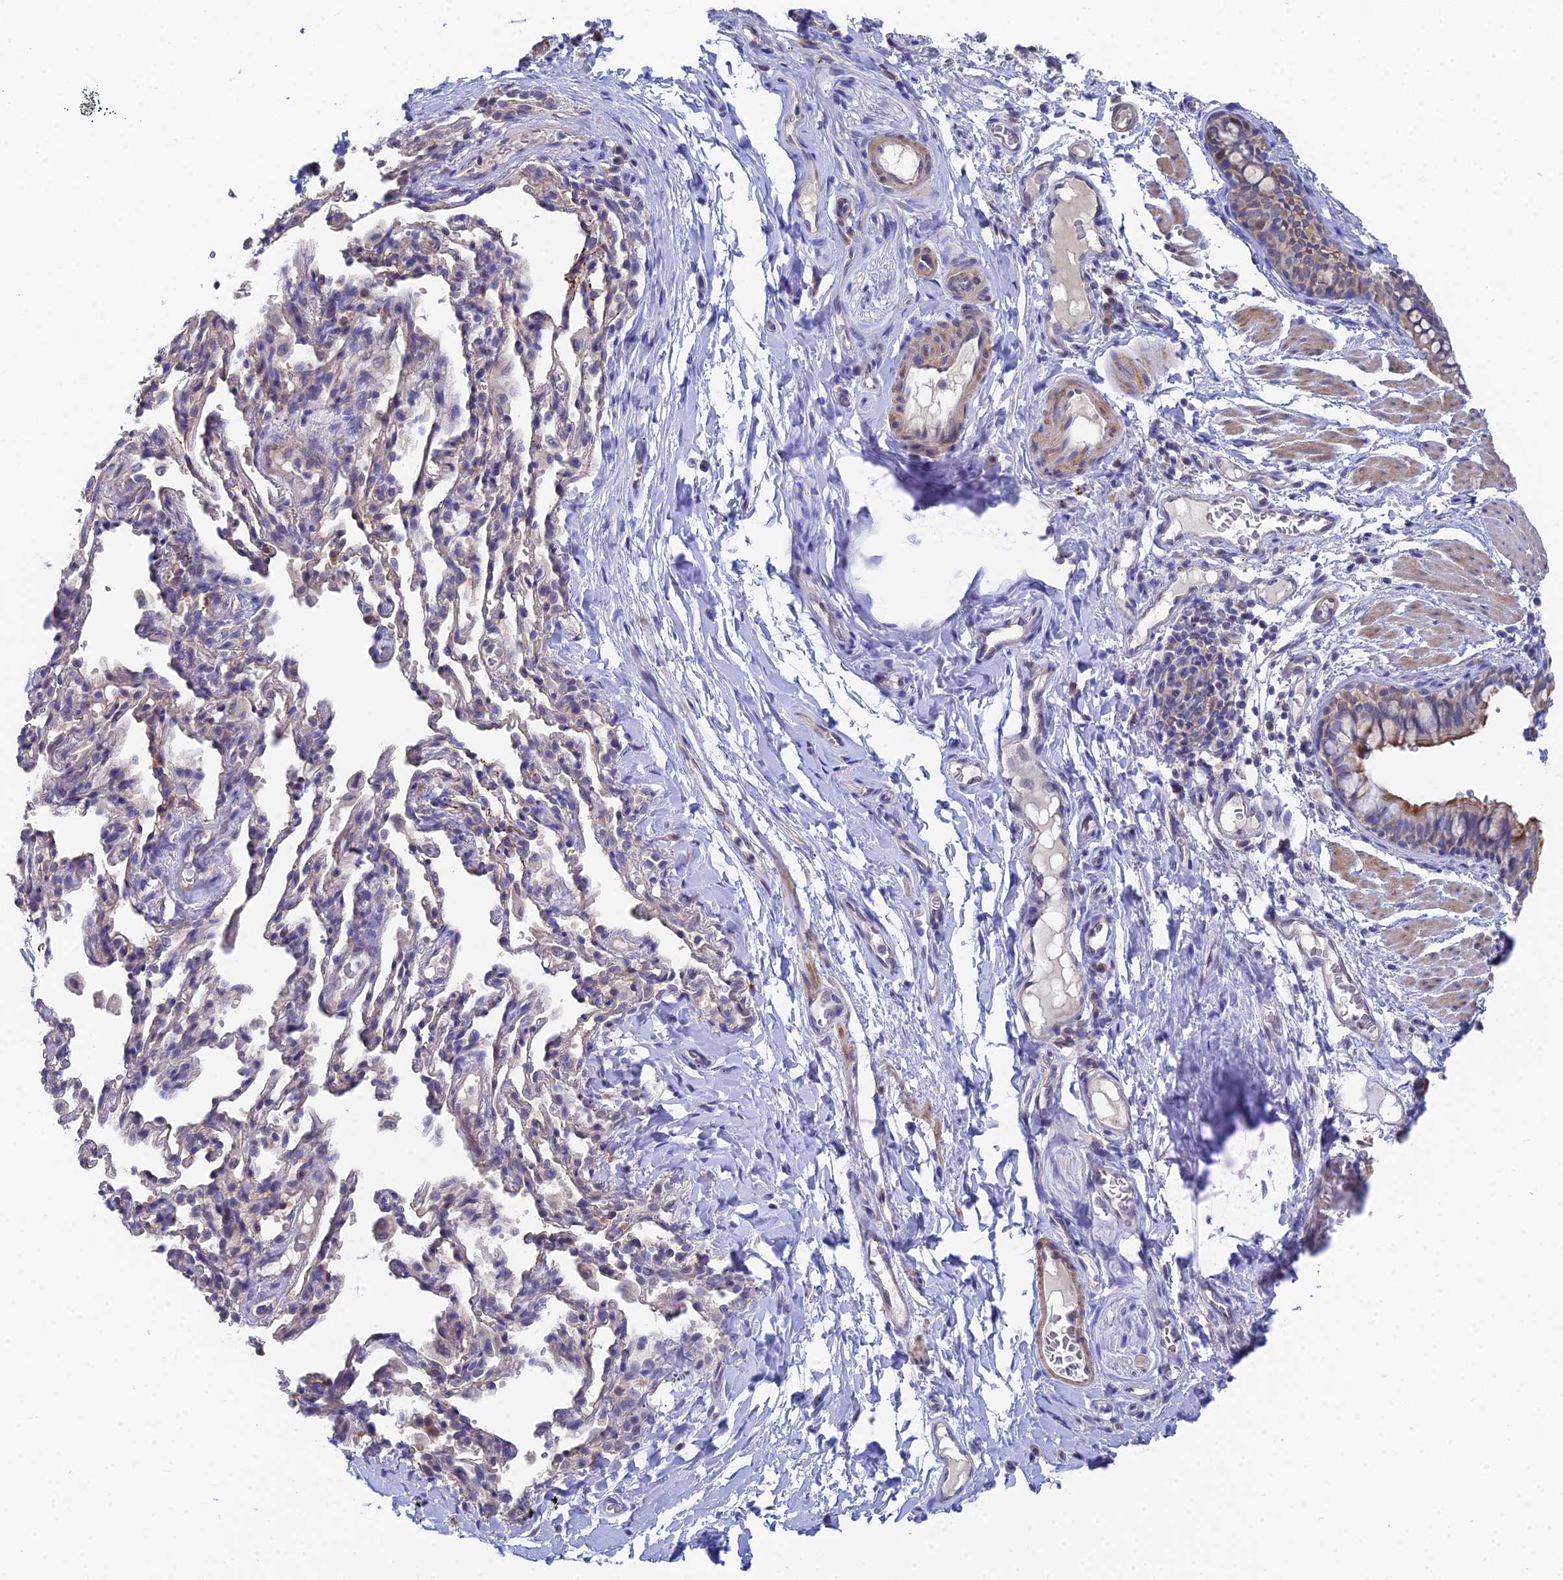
{"staining": {"intensity": "moderate", "quantity": "25%-75%", "location": "cytoplasmic/membranous"}, "tissue": "bronchus", "cell_type": "Respiratory epithelial cells", "image_type": "normal", "snomed": [{"axis": "morphology", "description": "Normal tissue, NOS"}, {"axis": "topography", "description": "Cartilage tissue"}, {"axis": "topography", "description": "Bronchus"}], "caption": "The photomicrograph shows staining of normal bronchus, revealing moderate cytoplasmic/membranous protein staining (brown color) within respiratory epithelial cells.", "gene": "DNAH14", "patient": {"sex": "female", "age": 36}}